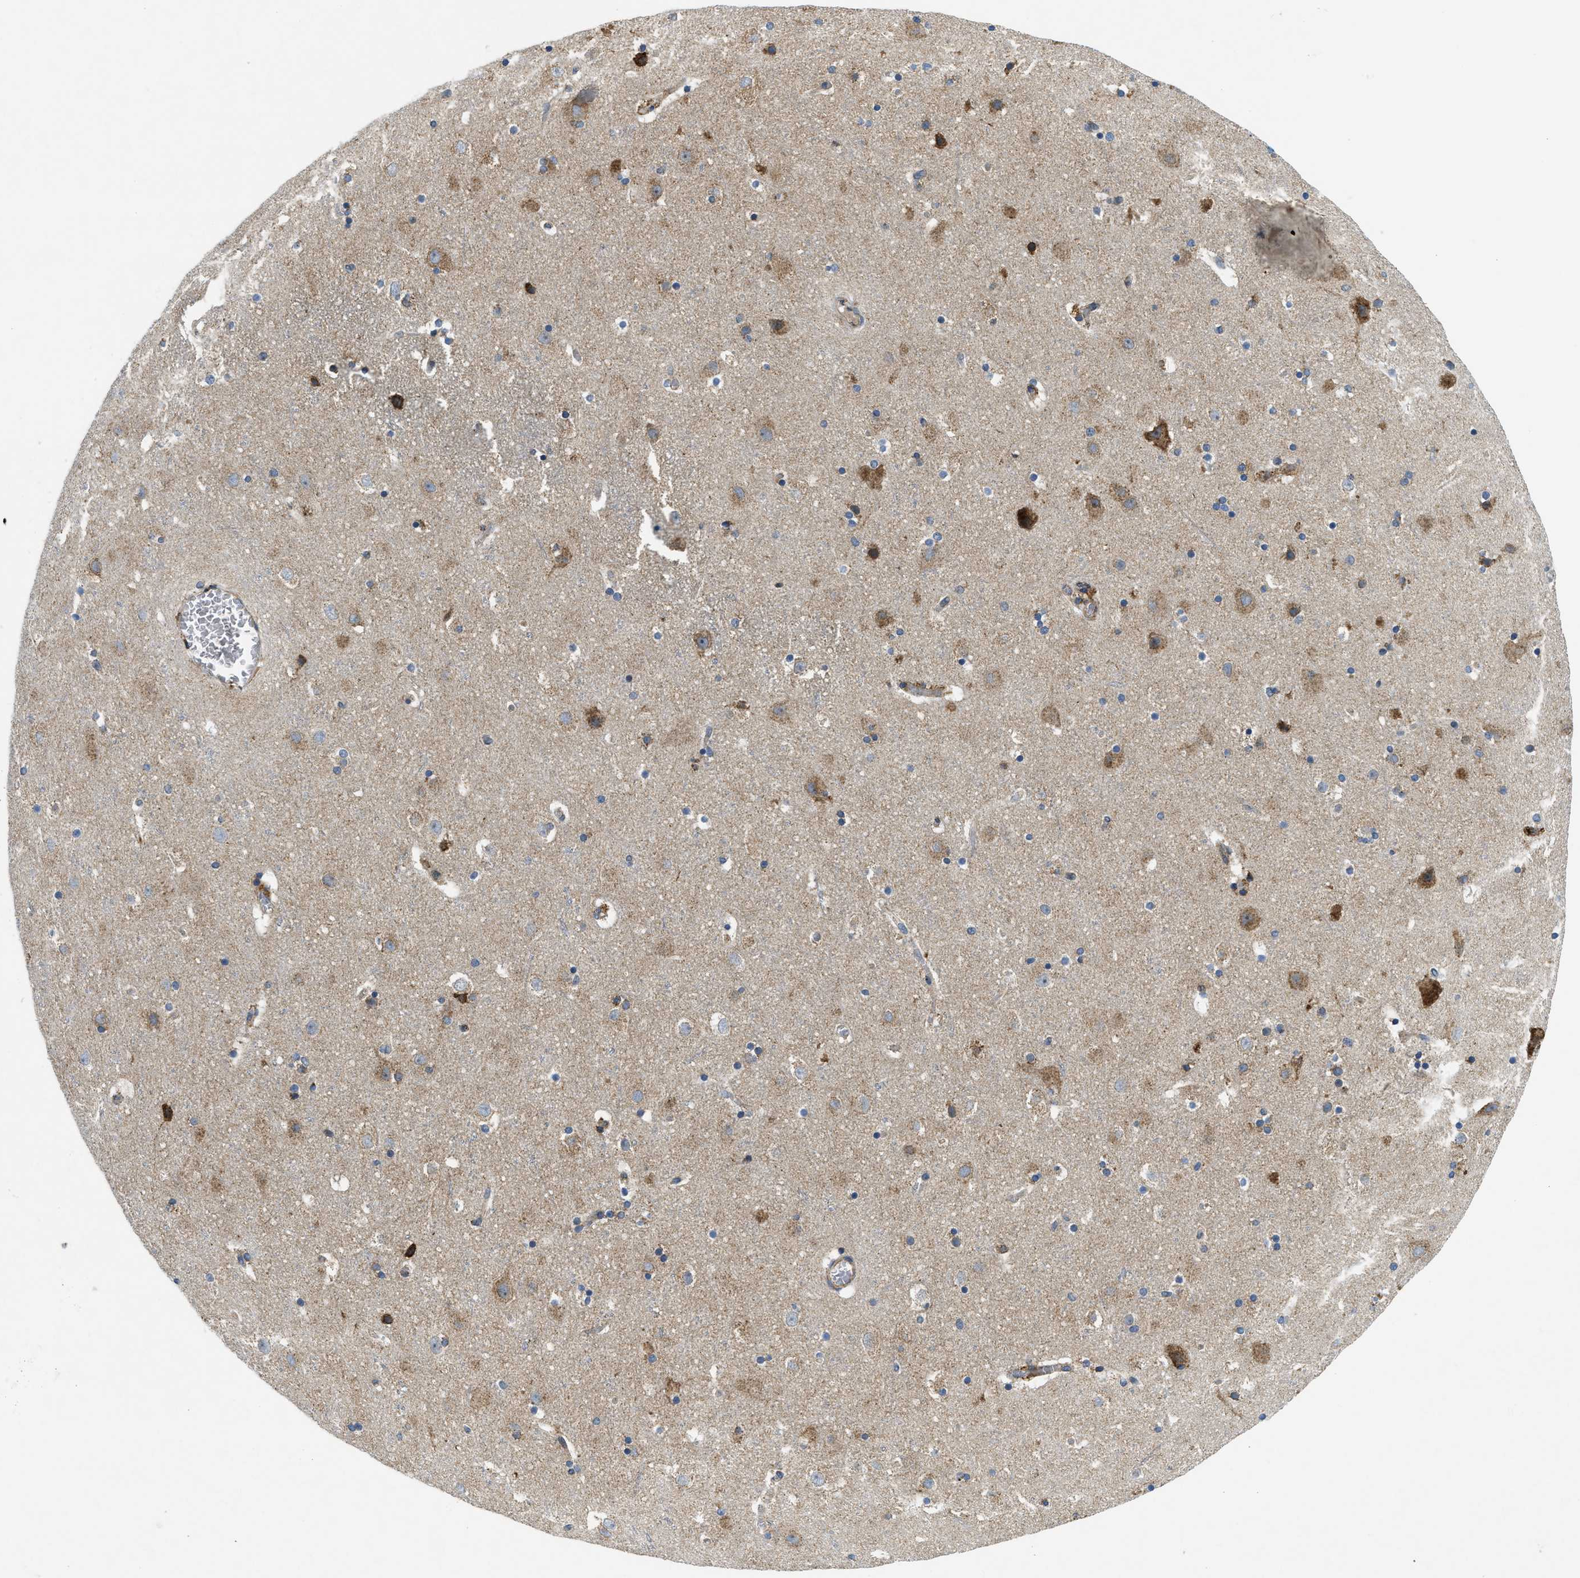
{"staining": {"intensity": "moderate", "quantity": ">75%", "location": "cytoplasmic/membranous"}, "tissue": "cerebral cortex", "cell_type": "Endothelial cells", "image_type": "normal", "snomed": [{"axis": "morphology", "description": "Normal tissue, NOS"}, {"axis": "topography", "description": "Cerebral cortex"}], "caption": "The image exhibits a brown stain indicating the presence of a protein in the cytoplasmic/membranous of endothelial cells in cerebral cortex. (DAB IHC, brown staining for protein, blue staining for nuclei).", "gene": "CSPG4", "patient": {"sex": "male", "age": 45}}